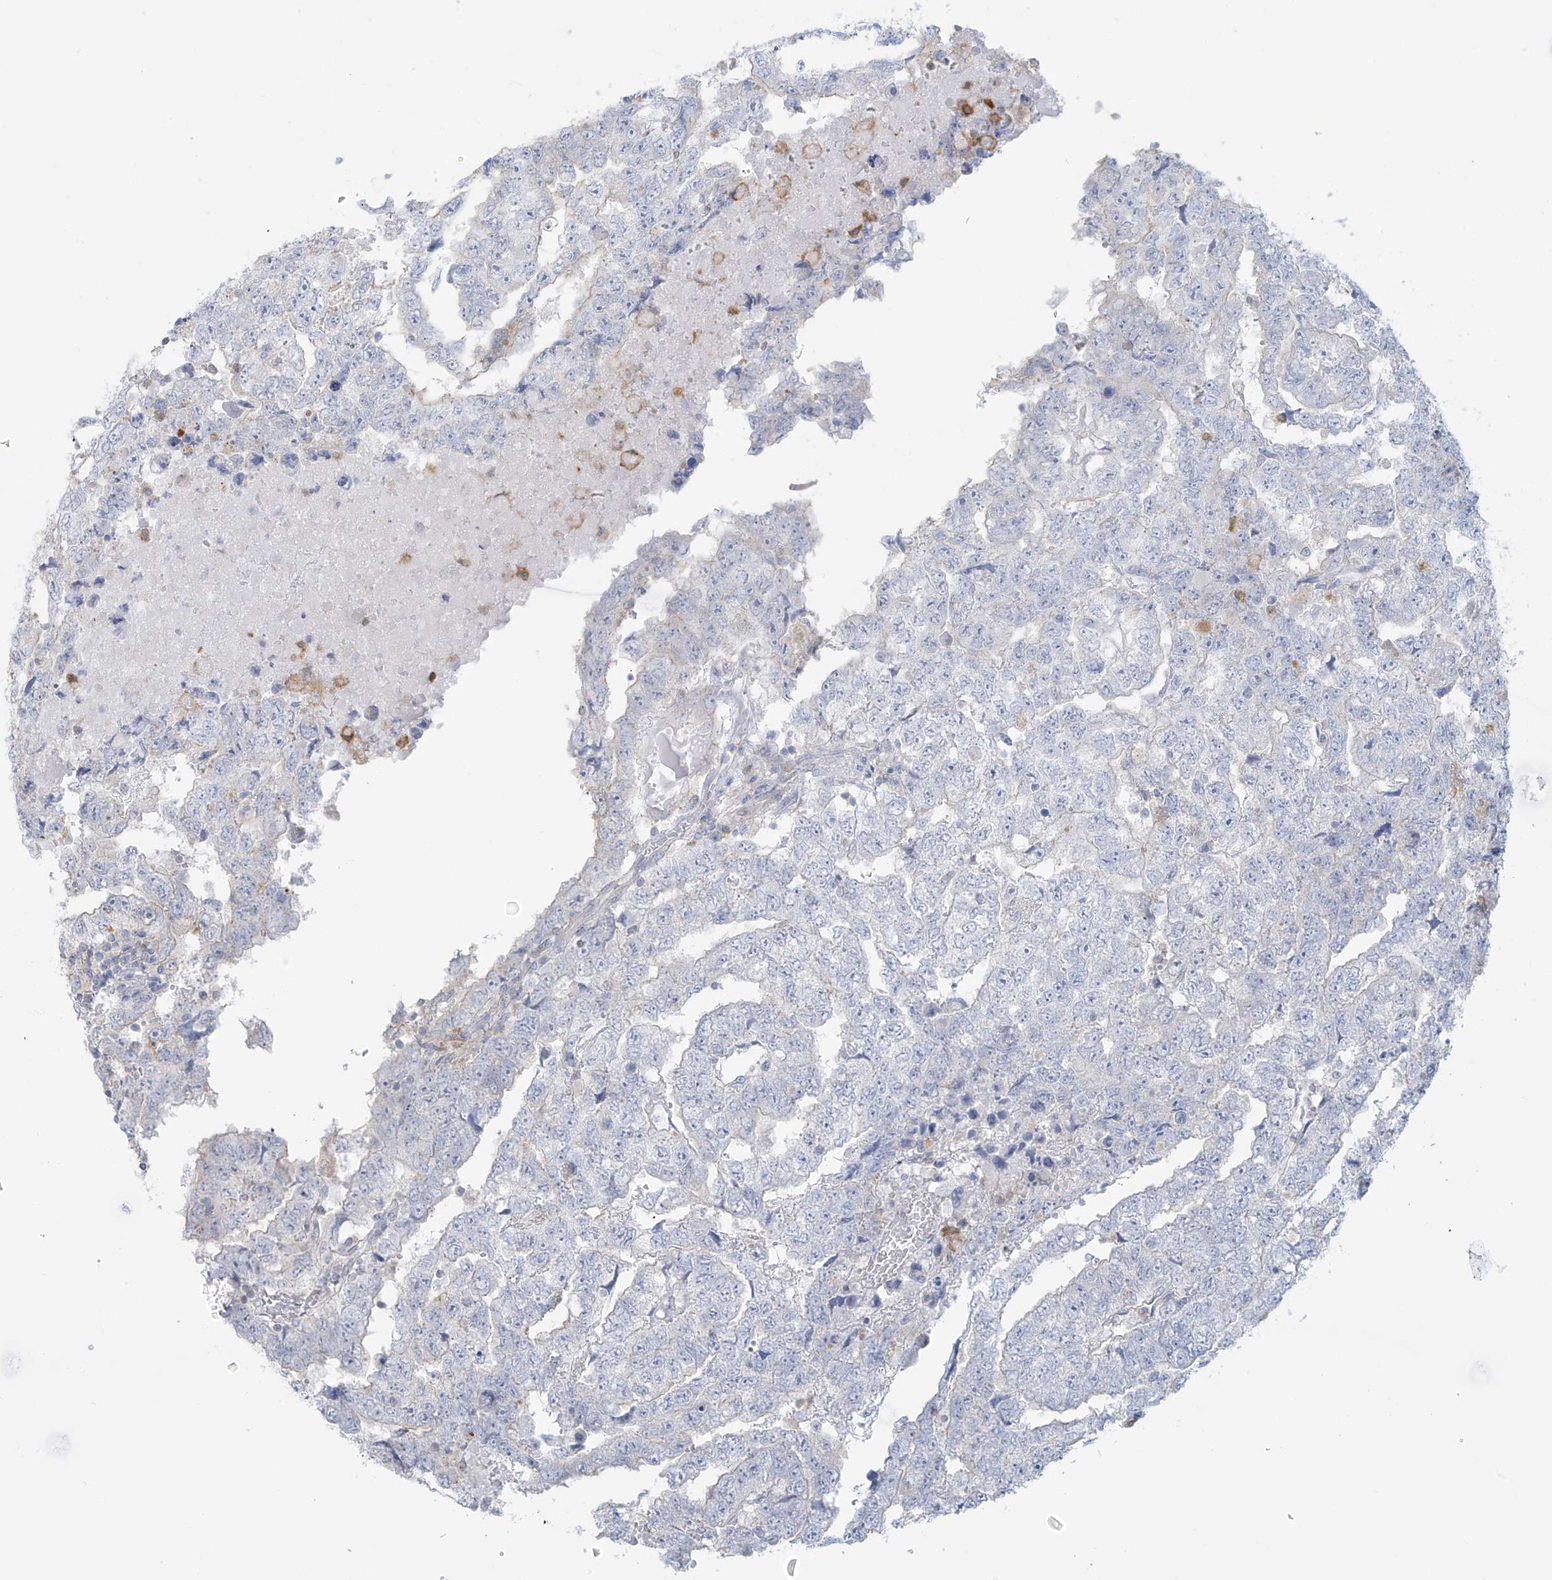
{"staining": {"intensity": "negative", "quantity": "none", "location": "none"}, "tissue": "testis cancer", "cell_type": "Tumor cells", "image_type": "cancer", "snomed": [{"axis": "morphology", "description": "Carcinoma, Embryonal, NOS"}, {"axis": "topography", "description": "Testis"}], "caption": "The photomicrograph demonstrates no staining of tumor cells in testis cancer.", "gene": "TAGAP", "patient": {"sex": "male", "age": 36}}